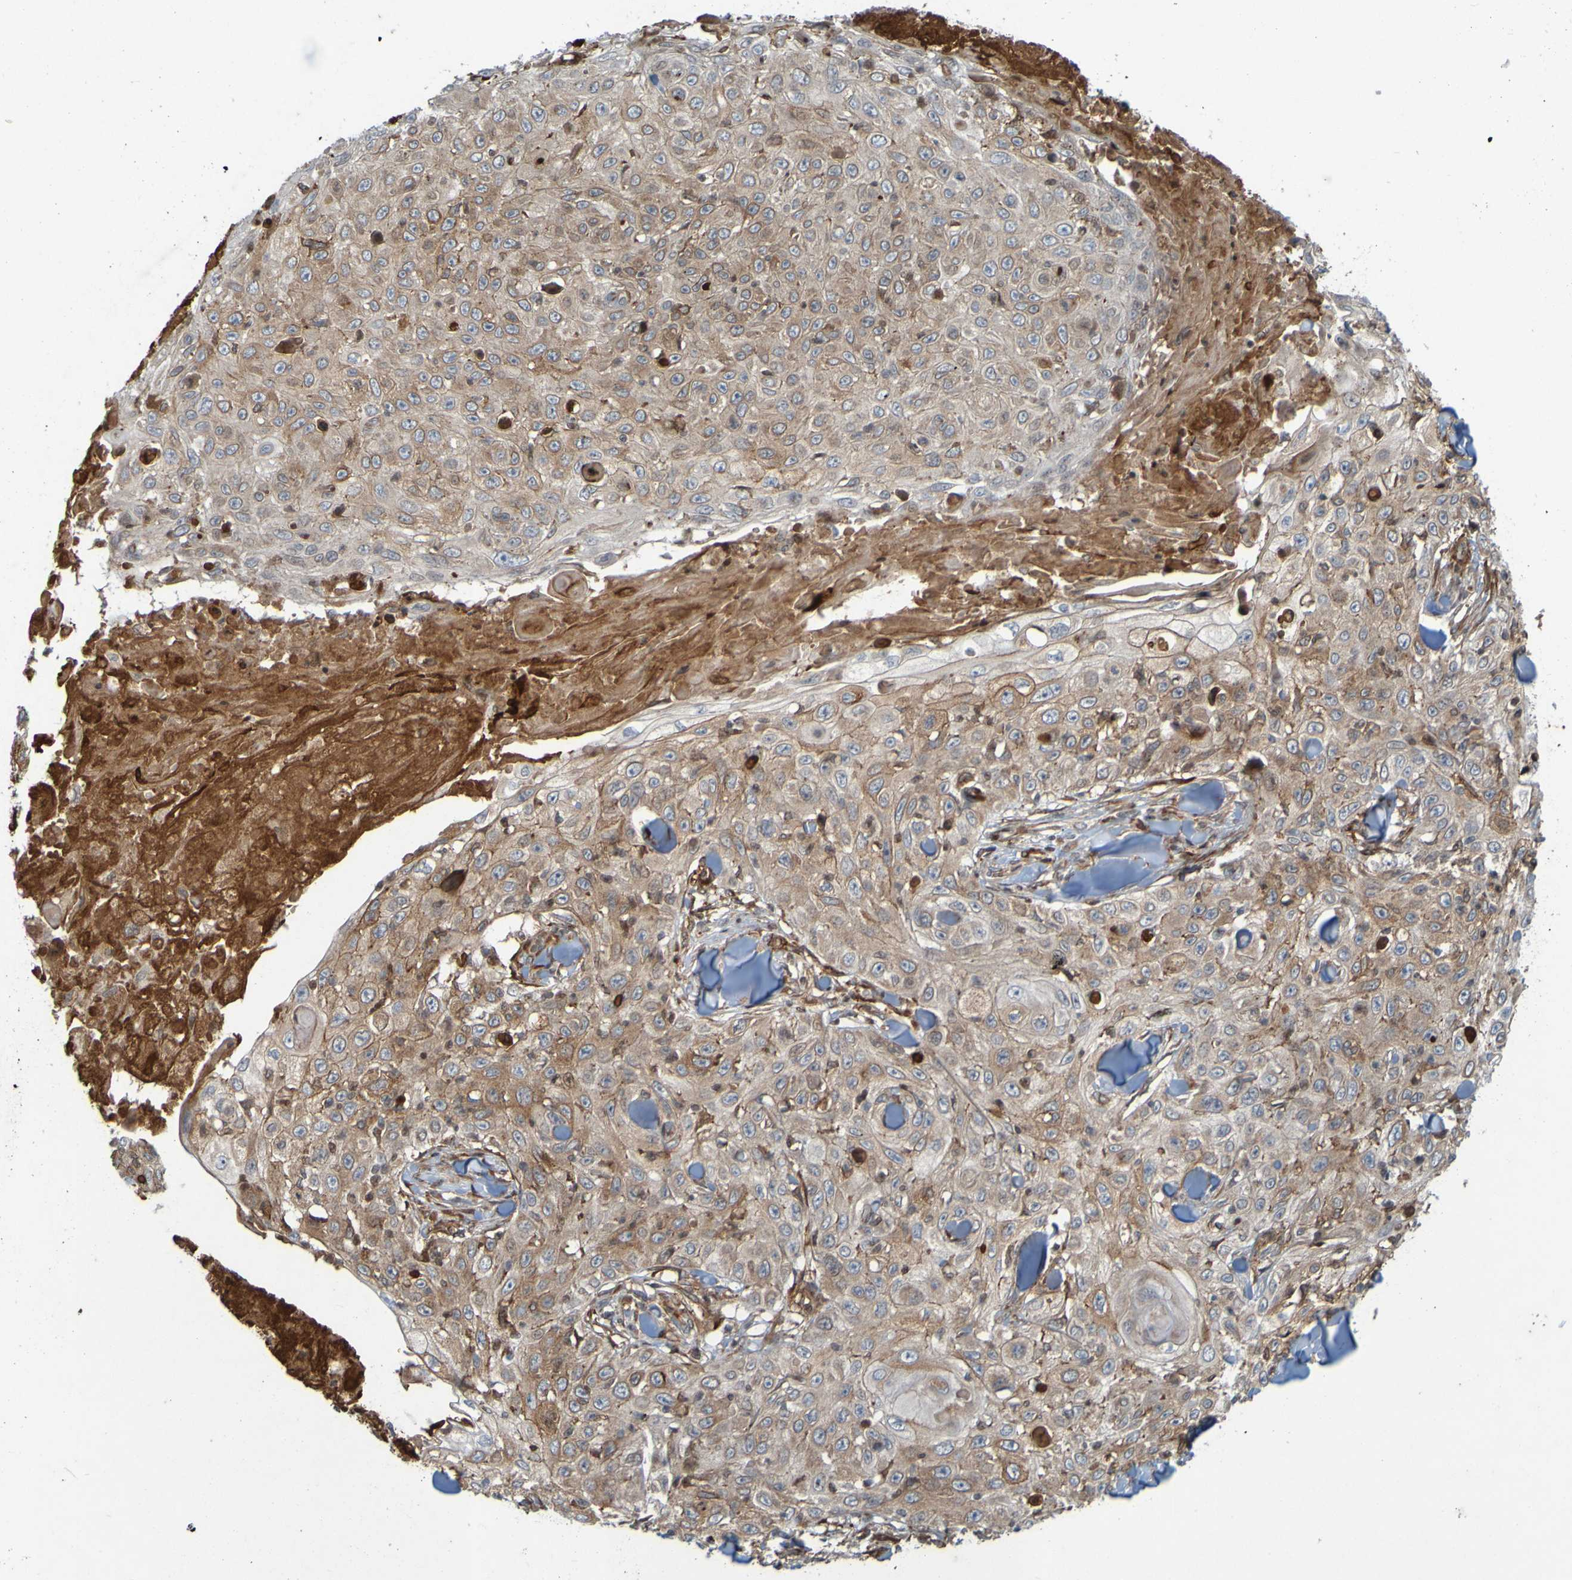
{"staining": {"intensity": "weak", "quantity": ">75%", "location": "cytoplasmic/membranous"}, "tissue": "skin cancer", "cell_type": "Tumor cells", "image_type": "cancer", "snomed": [{"axis": "morphology", "description": "Squamous cell carcinoma, NOS"}, {"axis": "topography", "description": "Skin"}], "caption": "Approximately >75% of tumor cells in skin cancer (squamous cell carcinoma) reveal weak cytoplasmic/membranous protein staining as visualized by brown immunohistochemical staining.", "gene": "GUCY1A1", "patient": {"sex": "male", "age": 86}}